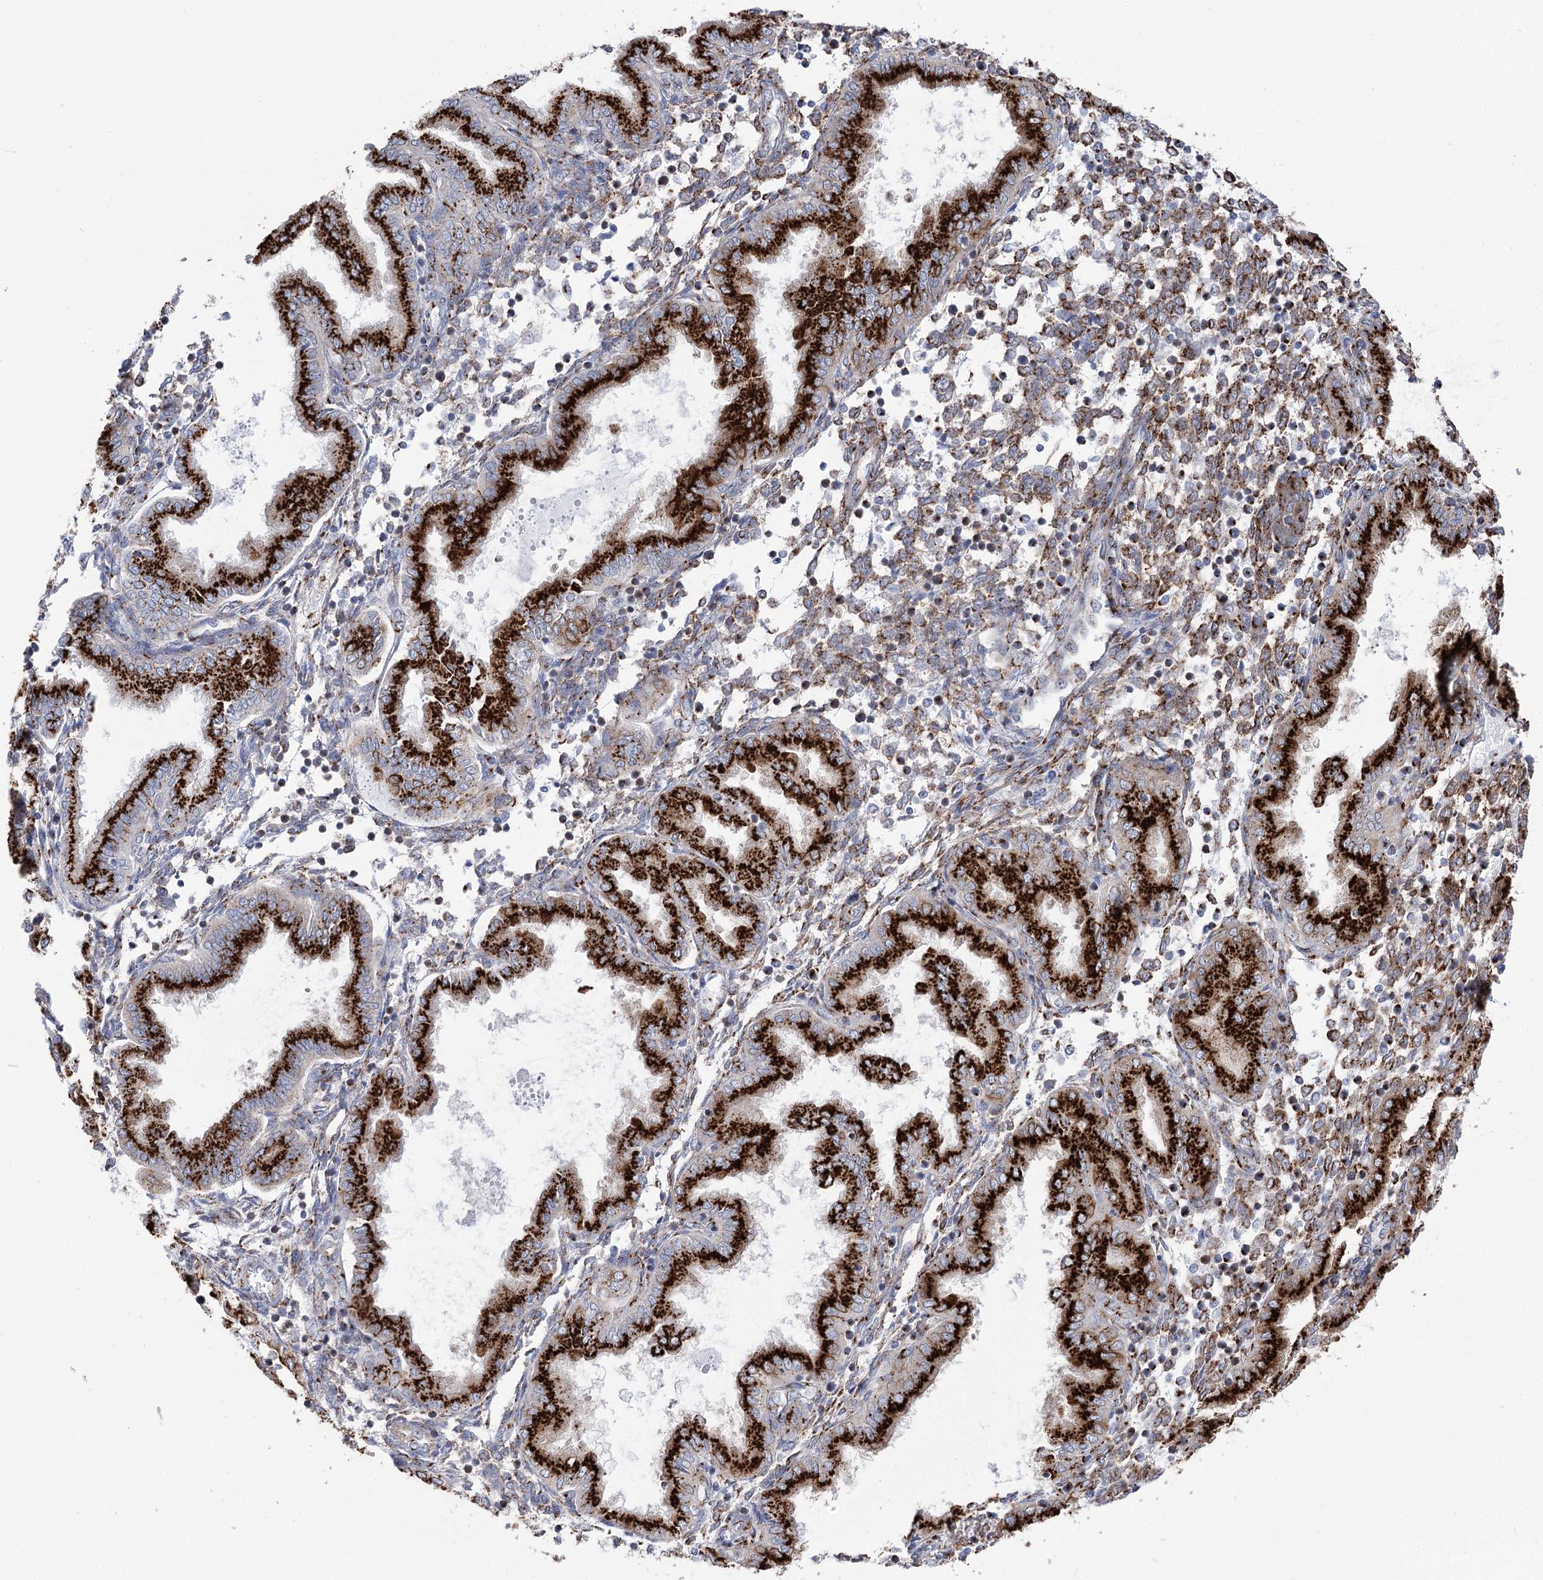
{"staining": {"intensity": "moderate", "quantity": ">75%", "location": "cytoplasmic/membranous"}, "tissue": "endometrium", "cell_type": "Cells in endometrial stroma", "image_type": "normal", "snomed": [{"axis": "morphology", "description": "Normal tissue, NOS"}, {"axis": "topography", "description": "Endometrium"}], "caption": "Protein staining exhibits moderate cytoplasmic/membranous expression in about >75% of cells in endometrial stroma in unremarkable endometrium.", "gene": "TMEM165", "patient": {"sex": "female", "age": 53}}